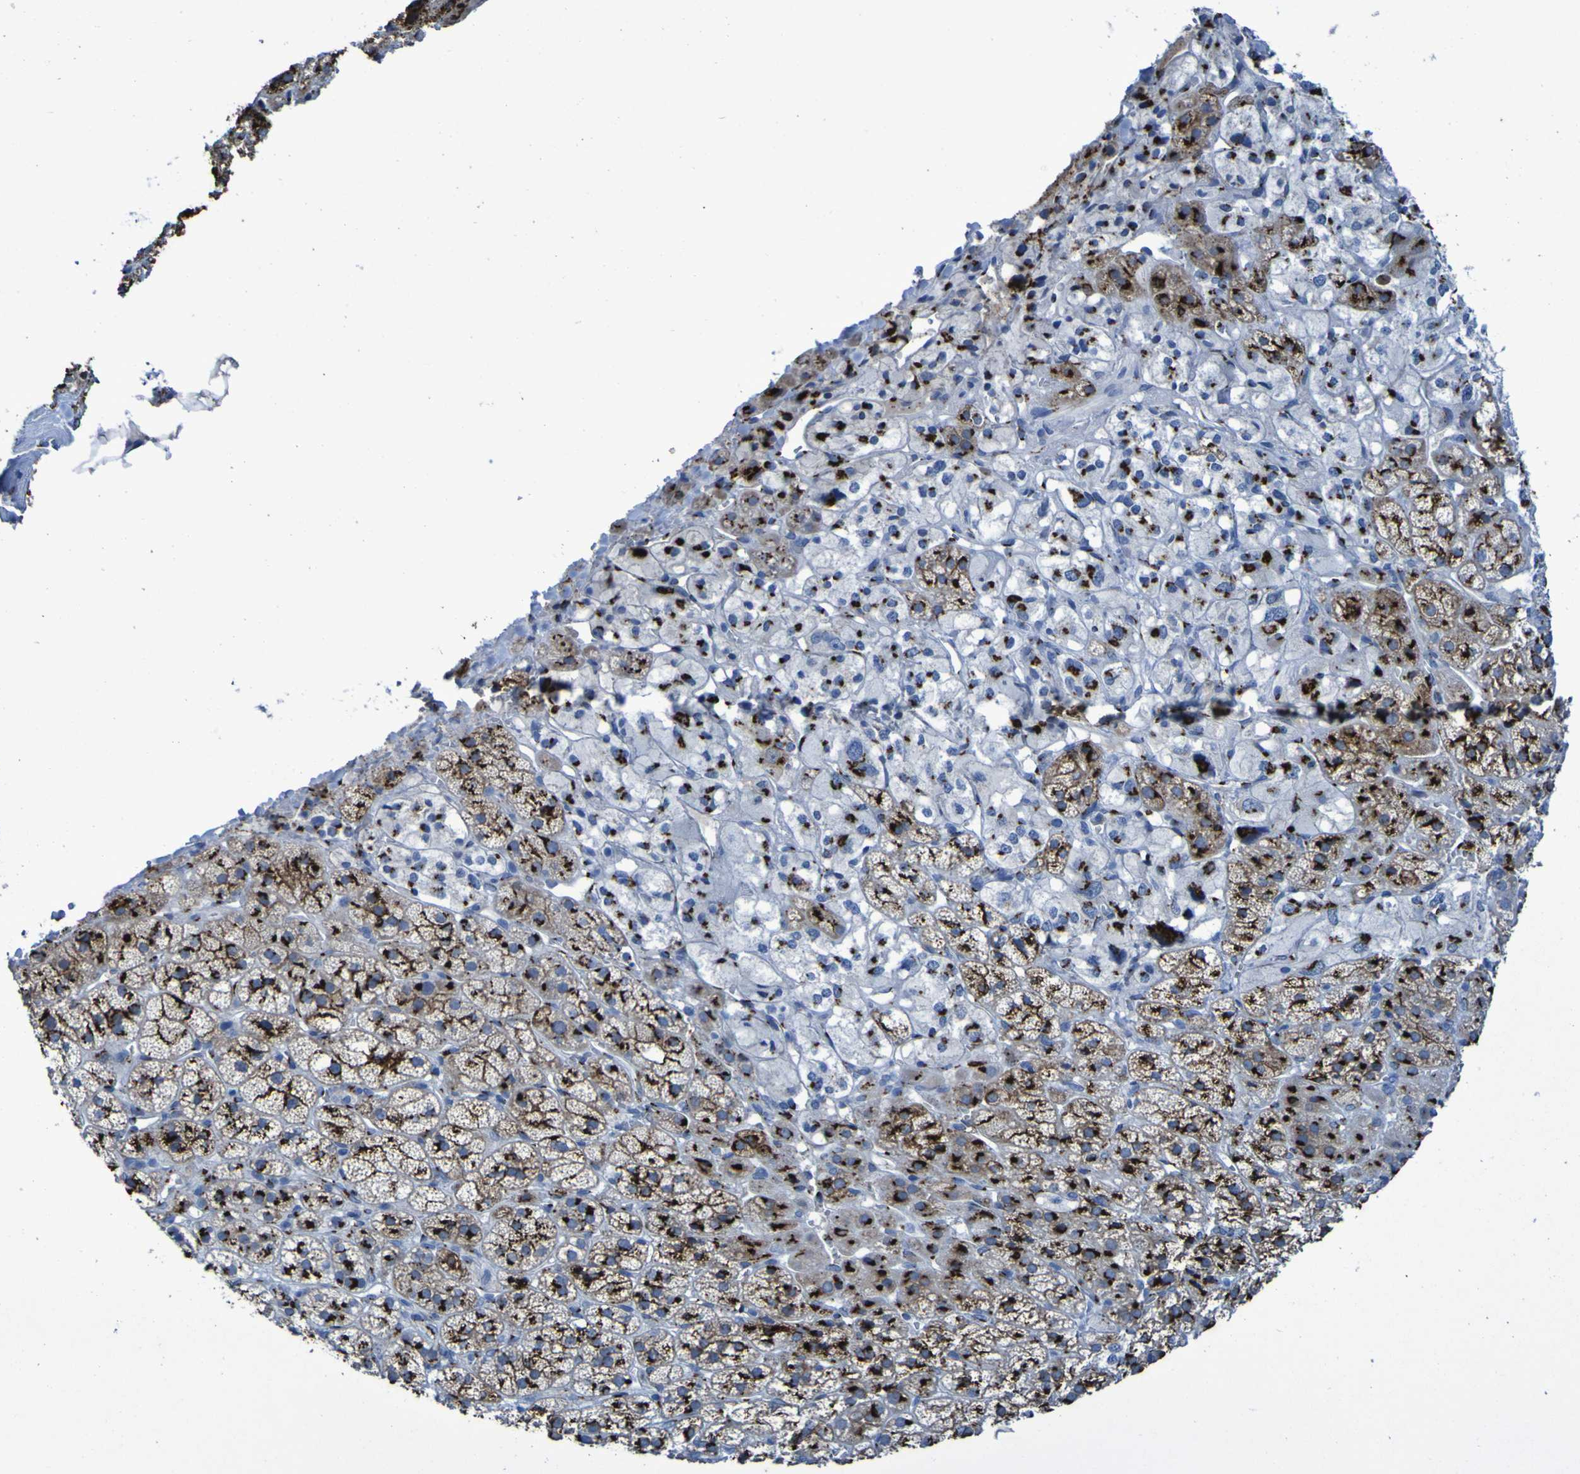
{"staining": {"intensity": "strong", "quantity": ">75%", "location": "cytoplasmic/membranous"}, "tissue": "adrenal gland", "cell_type": "Glandular cells", "image_type": "normal", "snomed": [{"axis": "morphology", "description": "Normal tissue, NOS"}, {"axis": "topography", "description": "Adrenal gland"}], "caption": "Immunohistochemistry (IHC) (DAB) staining of normal human adrenal gland exhibits strong cytoplasmic/membranous protein positivity in approximately >75% of glandular cells. The staining was performed using DAB (3,3'-diaminobenzidine) to visualize the protein expression in brown, while the nuclei were stained in blue with hematoxylin (Magnification: 20x).", "gene": "GOLM1", "patient": {"sex": "male", "age": 56}}